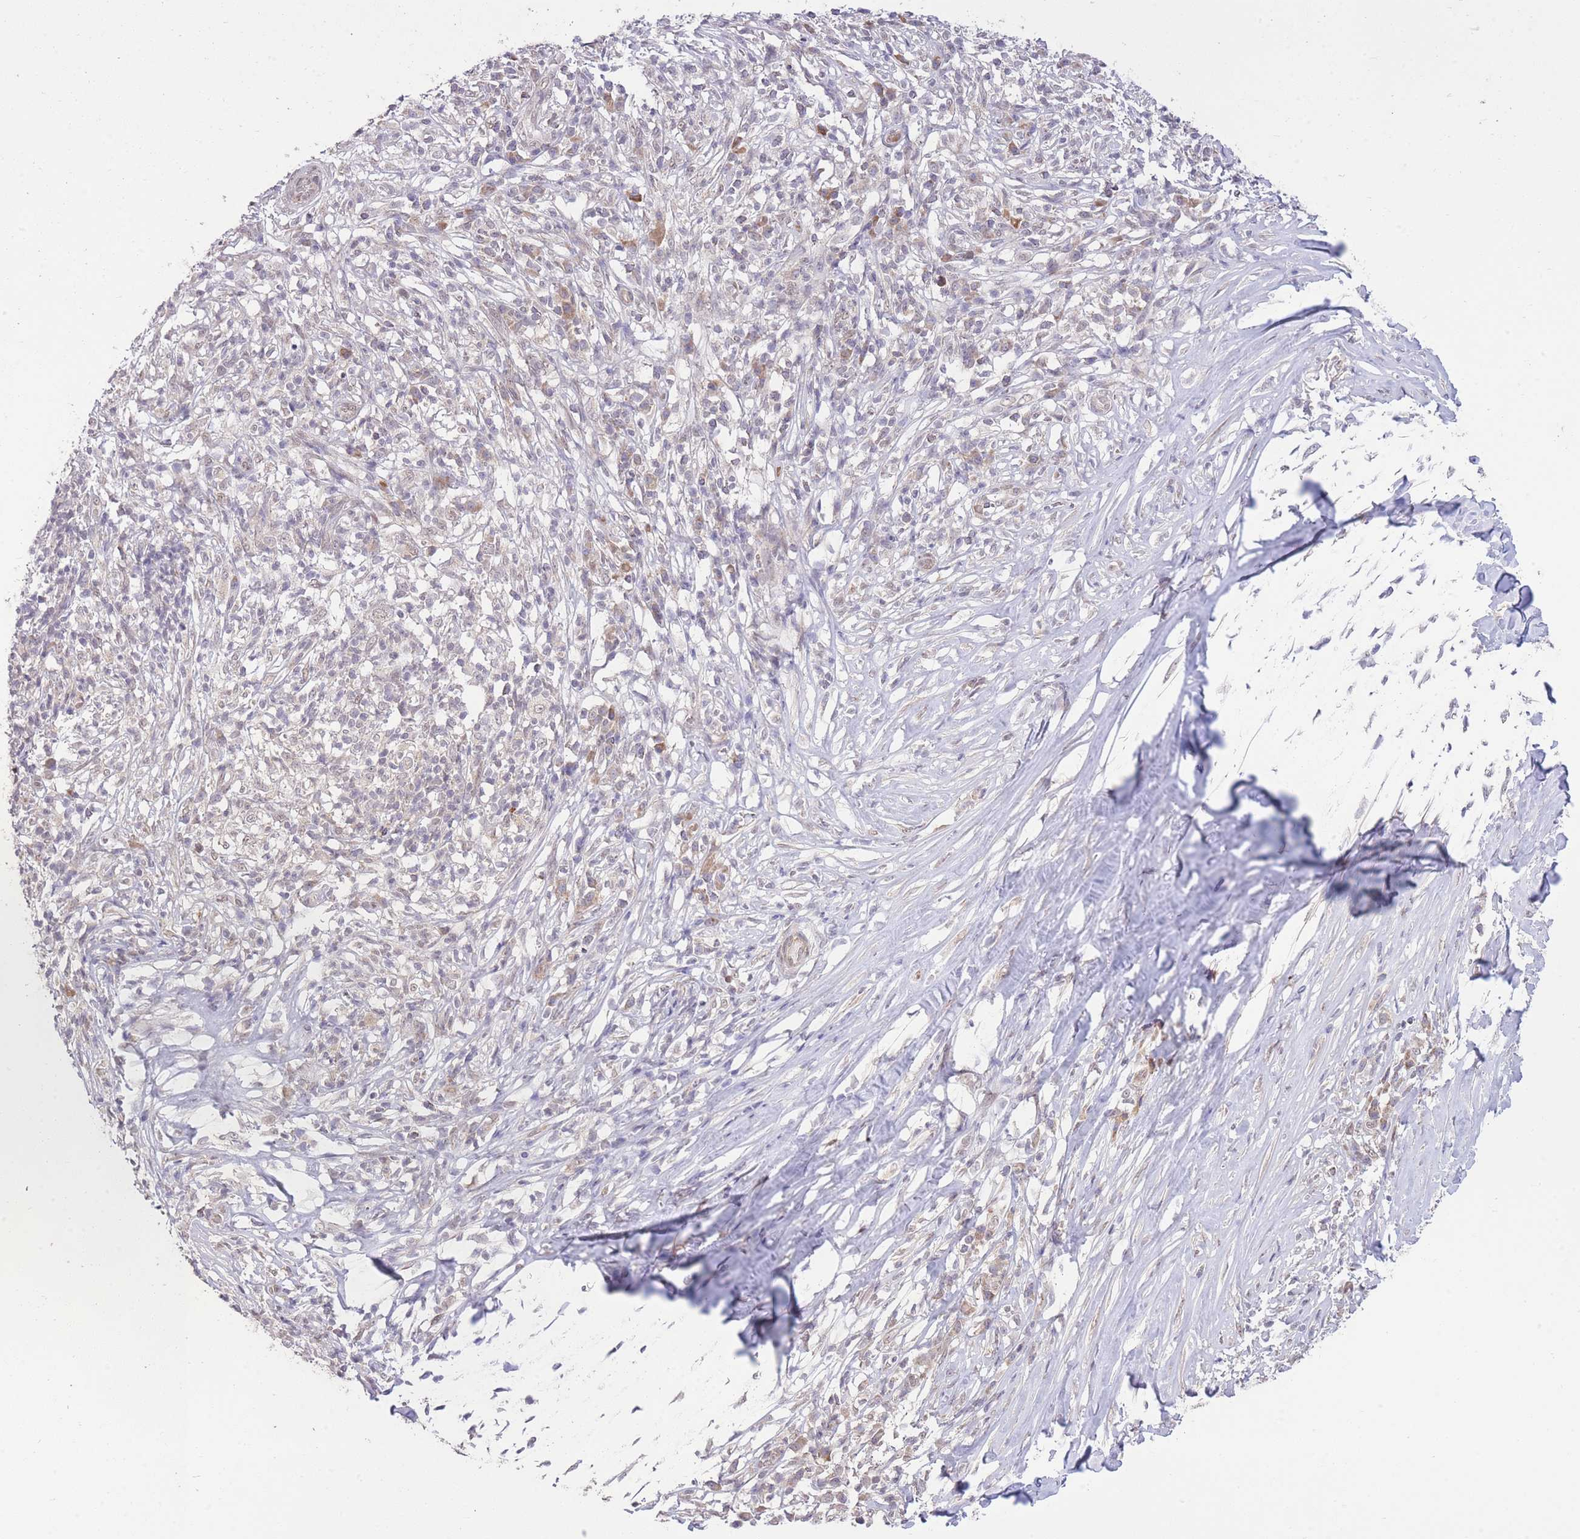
{"staining": {"intensity": "negative", "quantity": "none", "location": "none"}, "tissue": "melanoma", "cell_type": "Tumor cells", "image_type": "cancer", "snomed": [{"axis": "morphology", "description": "Malignant melanoma, NOS"}, {"axis": "topography", "description": "Skin"}], "caption": "High power microscopy micrograph of an immunohistochemistry (IHC) photomicrograph of malignant melanoma, revealing no significant staining in tumor cells.", "gene": "ELOA2", "patient": {"sex": "male", "age": 66}}